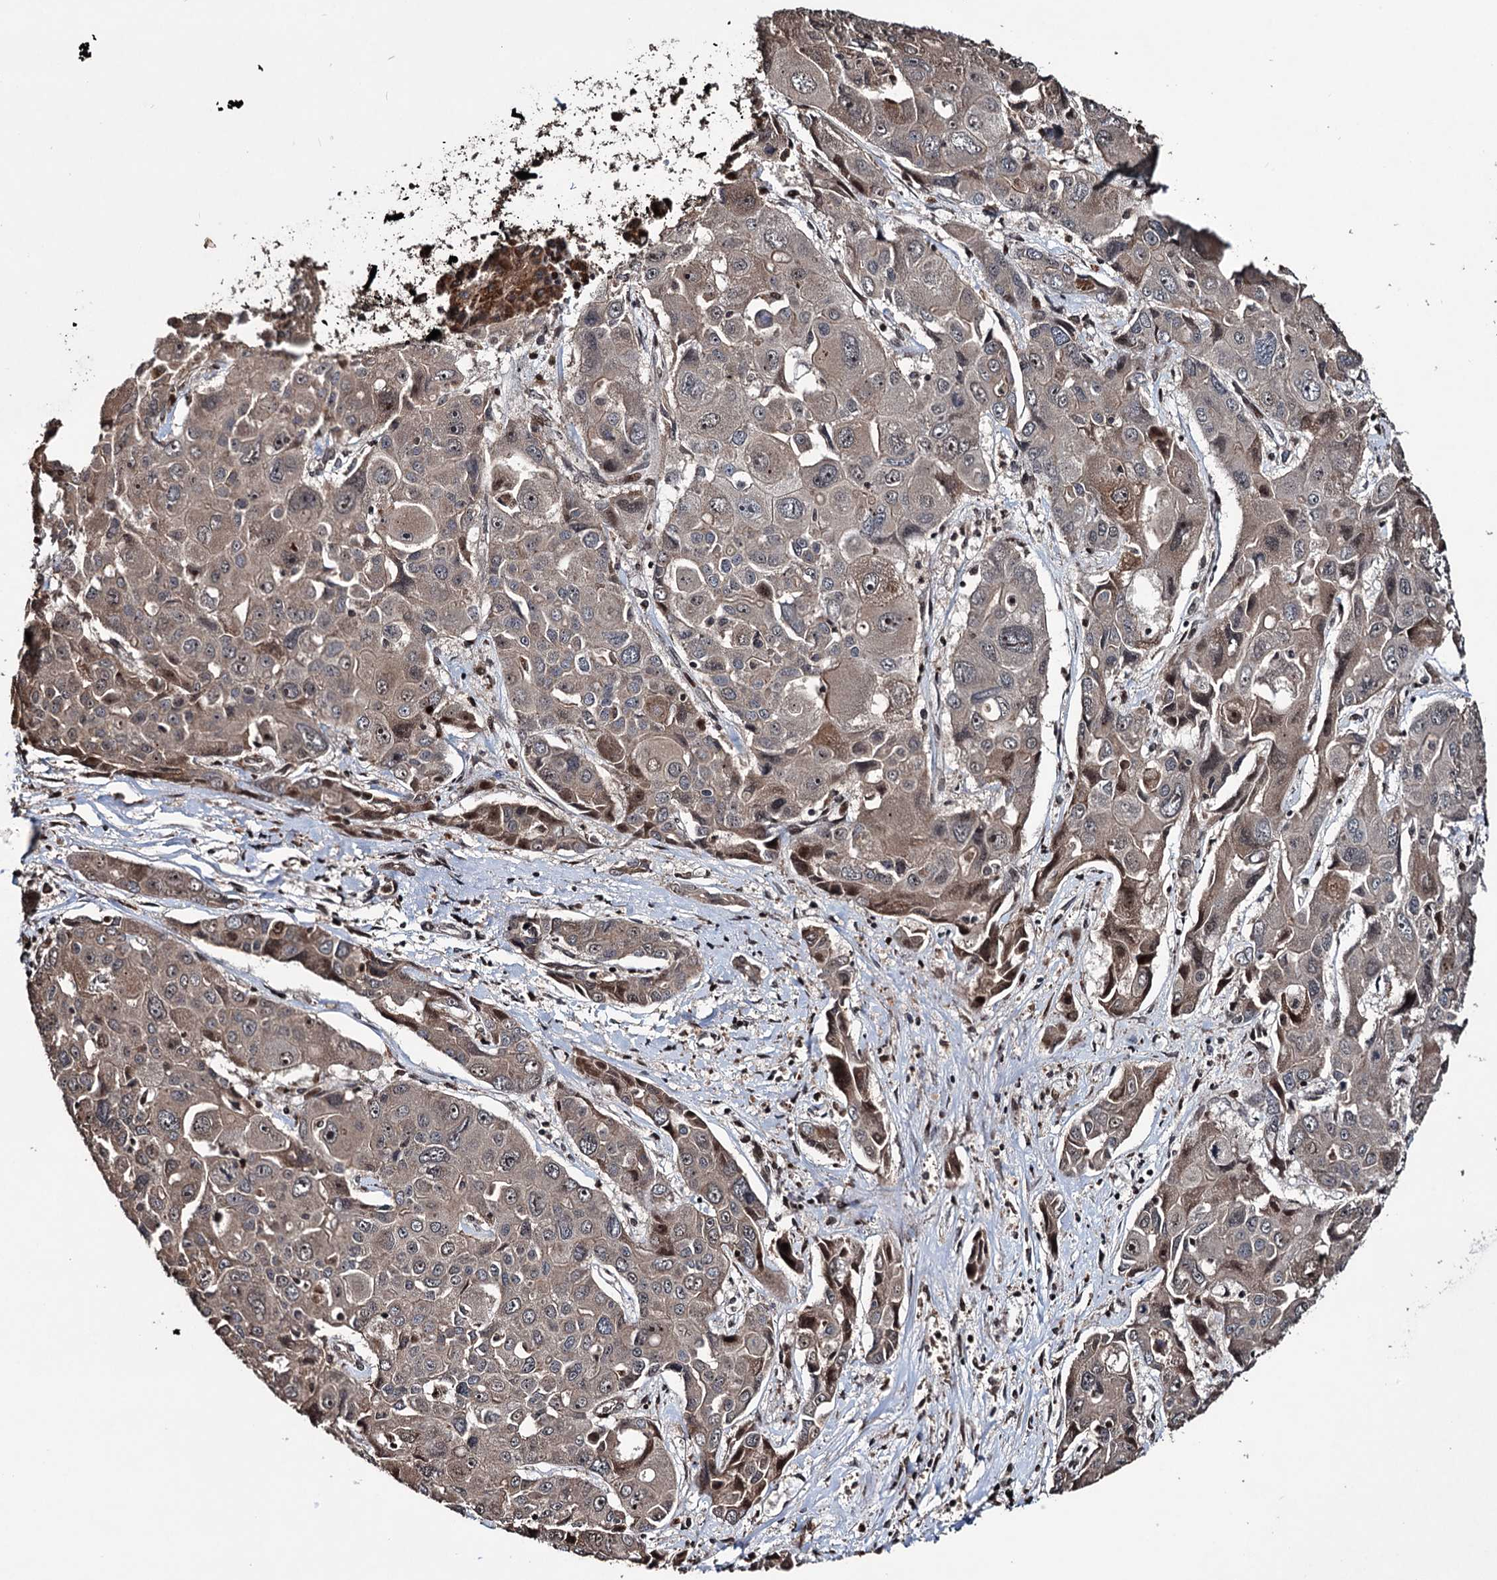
{"staining": {"intensity": "moderate", "quantity": "25%-75%", "location": "cytoplasmic/membranous,nuclear"}, "tissue": "liver cancer", "cell_type": "Tumor cells", "image_type": "cancer", "snomed": [{"axis": "morphology", "description": "Normal tissue, NOS"}, {"axis": "morphology", "description": "Cholangiocarcinoma"}, {"axis": "topography", "description": "Liver"}, {"axis": "topography", "description": "Peripheral nerve tissue"}], "caption": "Brown immunohistochemical staining in human liver cholangiocarcinoma displays moderate cytoplasmic/membranous and nuclear positivity in approximately 25%-75% of tumor cells. (DAB = brown stain, brightfield microscopy at high magnification).", "gene": "EYA4", "patient": {"sex": "female", "age": 73}}